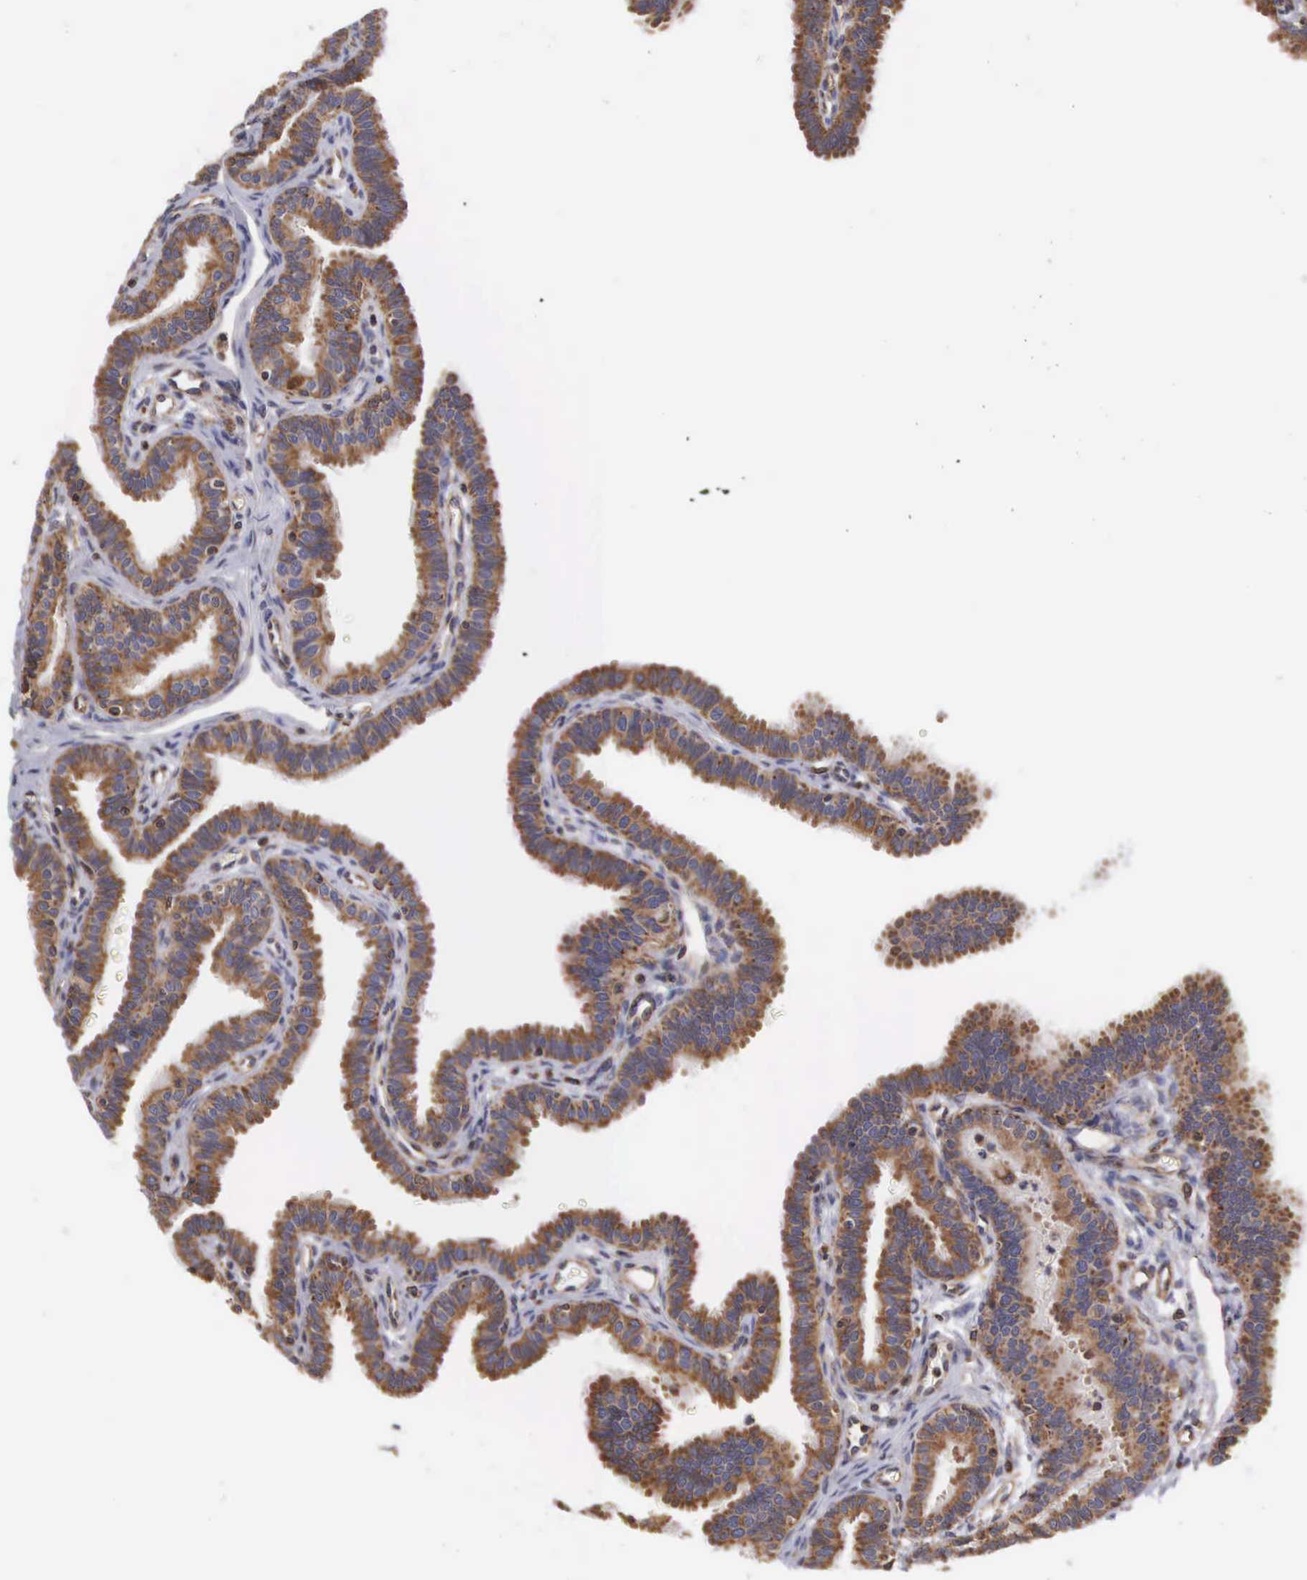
{"staining": {"intensity": "strong", "quantity": ">75%", "location": "cytoplasmic/membranous"}, "tissue": "fallopian tube", "cell_type": "Glandular cells", "image_type": "normal", "snomed": [{"axis": "morphology", "description": "Normal tissue, NOS"}, {"axis": "topography", "description": "Fallopian tube"}], "caption": "This histopathology image reveals immunohistochemistry (IHC) staining of unremarkable human fallopian tube, with high strong cytoplasmic/membranous positivity in about >75% of glandular cells.", "gene": "DHRS1", "patient": {"sex": "female", "age": 32}}